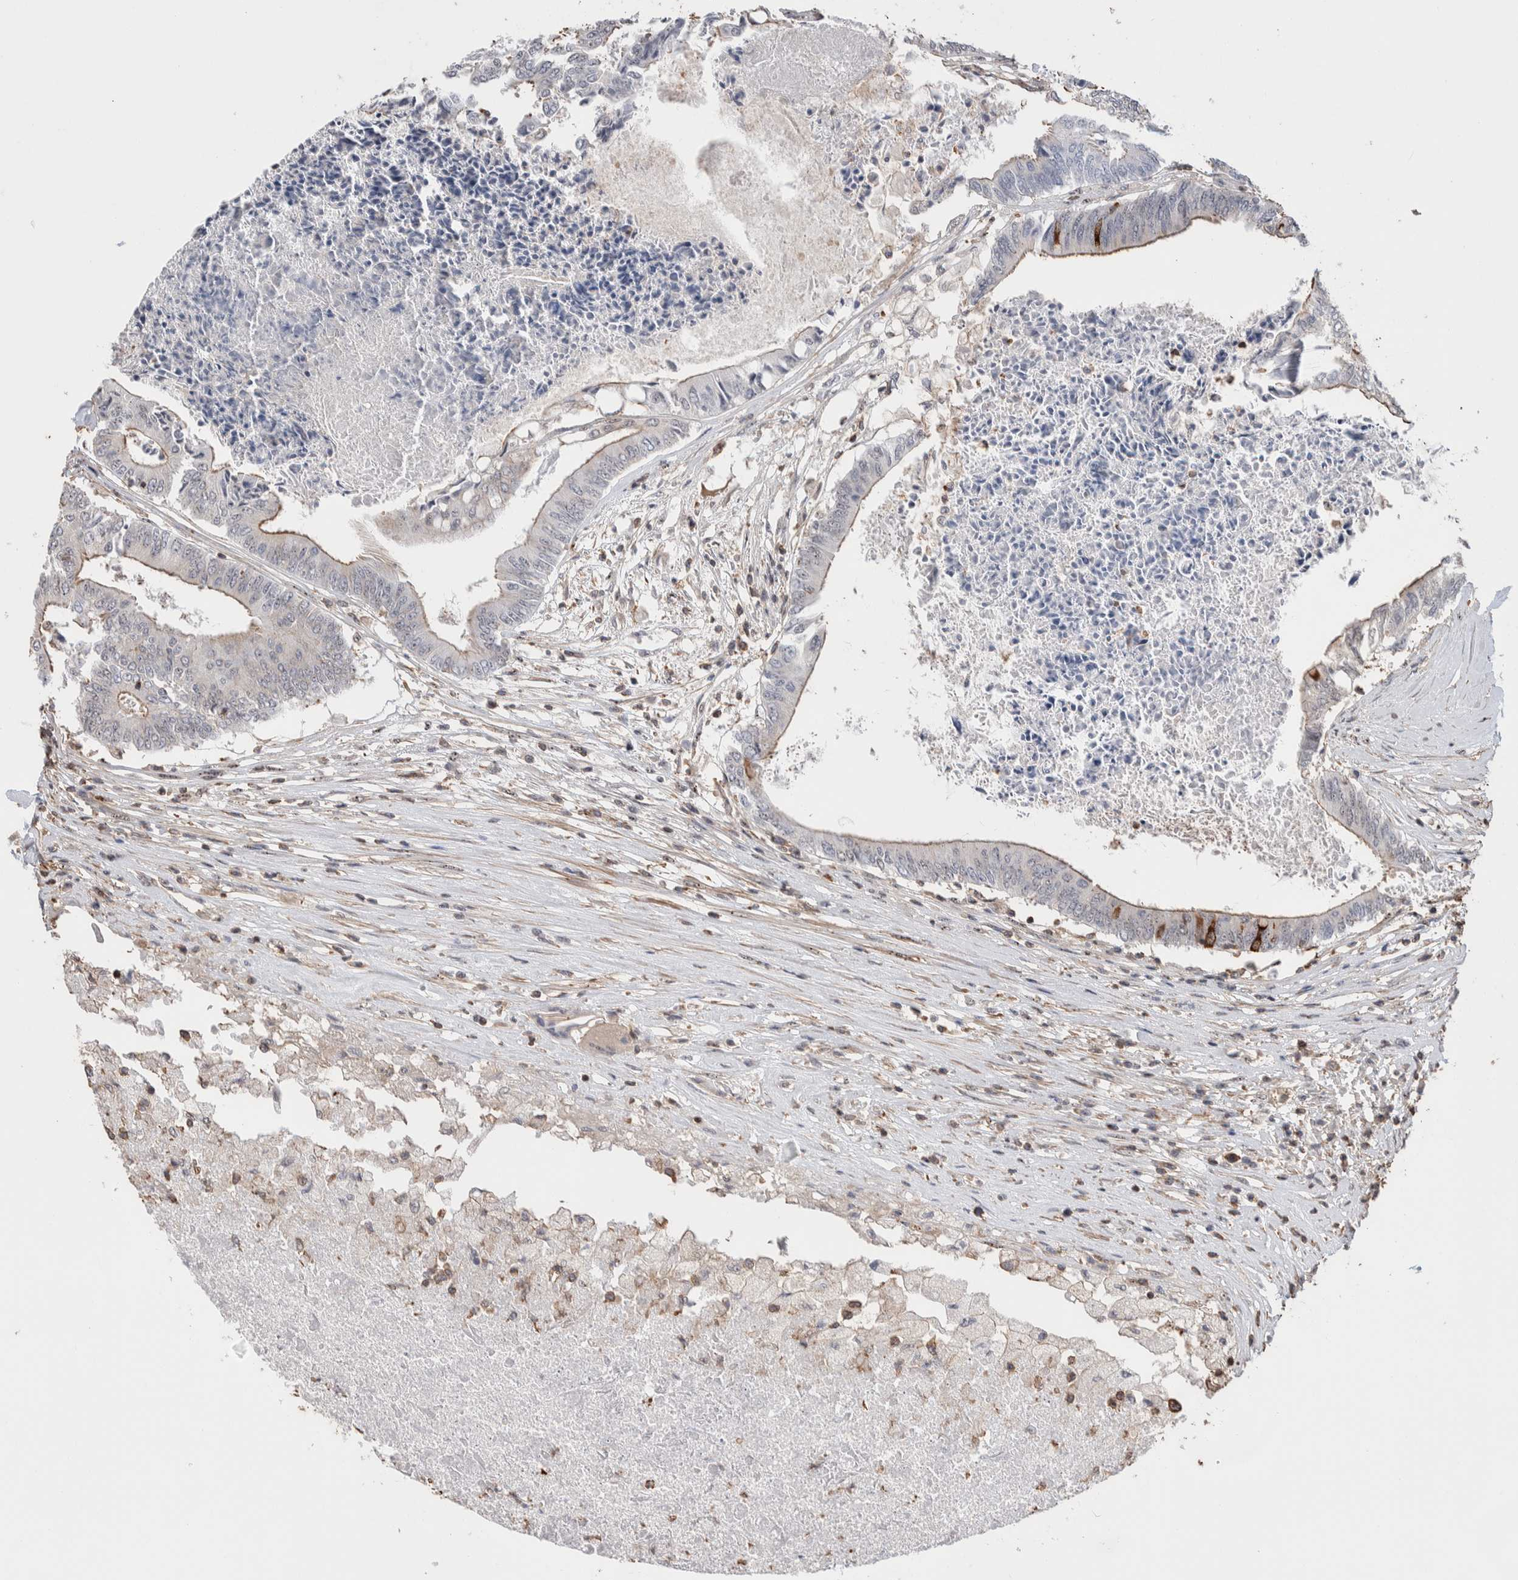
{"staining": {"intensity": "moderate", "quantity": "<25%", "location": "cytoplasmic/membranous"}, "tissue": "colorectal cancer", "cell_type": "Tumor cells", "image_type": "cancer", "snomed": [{"axis": "morphology", "description": "Adenocarcinoma, NOS"}, {"axis": "topography", "description": "Rectum"}], "caption": "Protein expression analysis of human colorectal adenocarcinoma reveals moderate cytoplasmic/membranous expression in about <25% of tumor cells. (brown staining indicates protein expression, while blue staining denotes nuclei).", "gene": "ZNF704", "patient": {"sex": "male", "age": 63}}